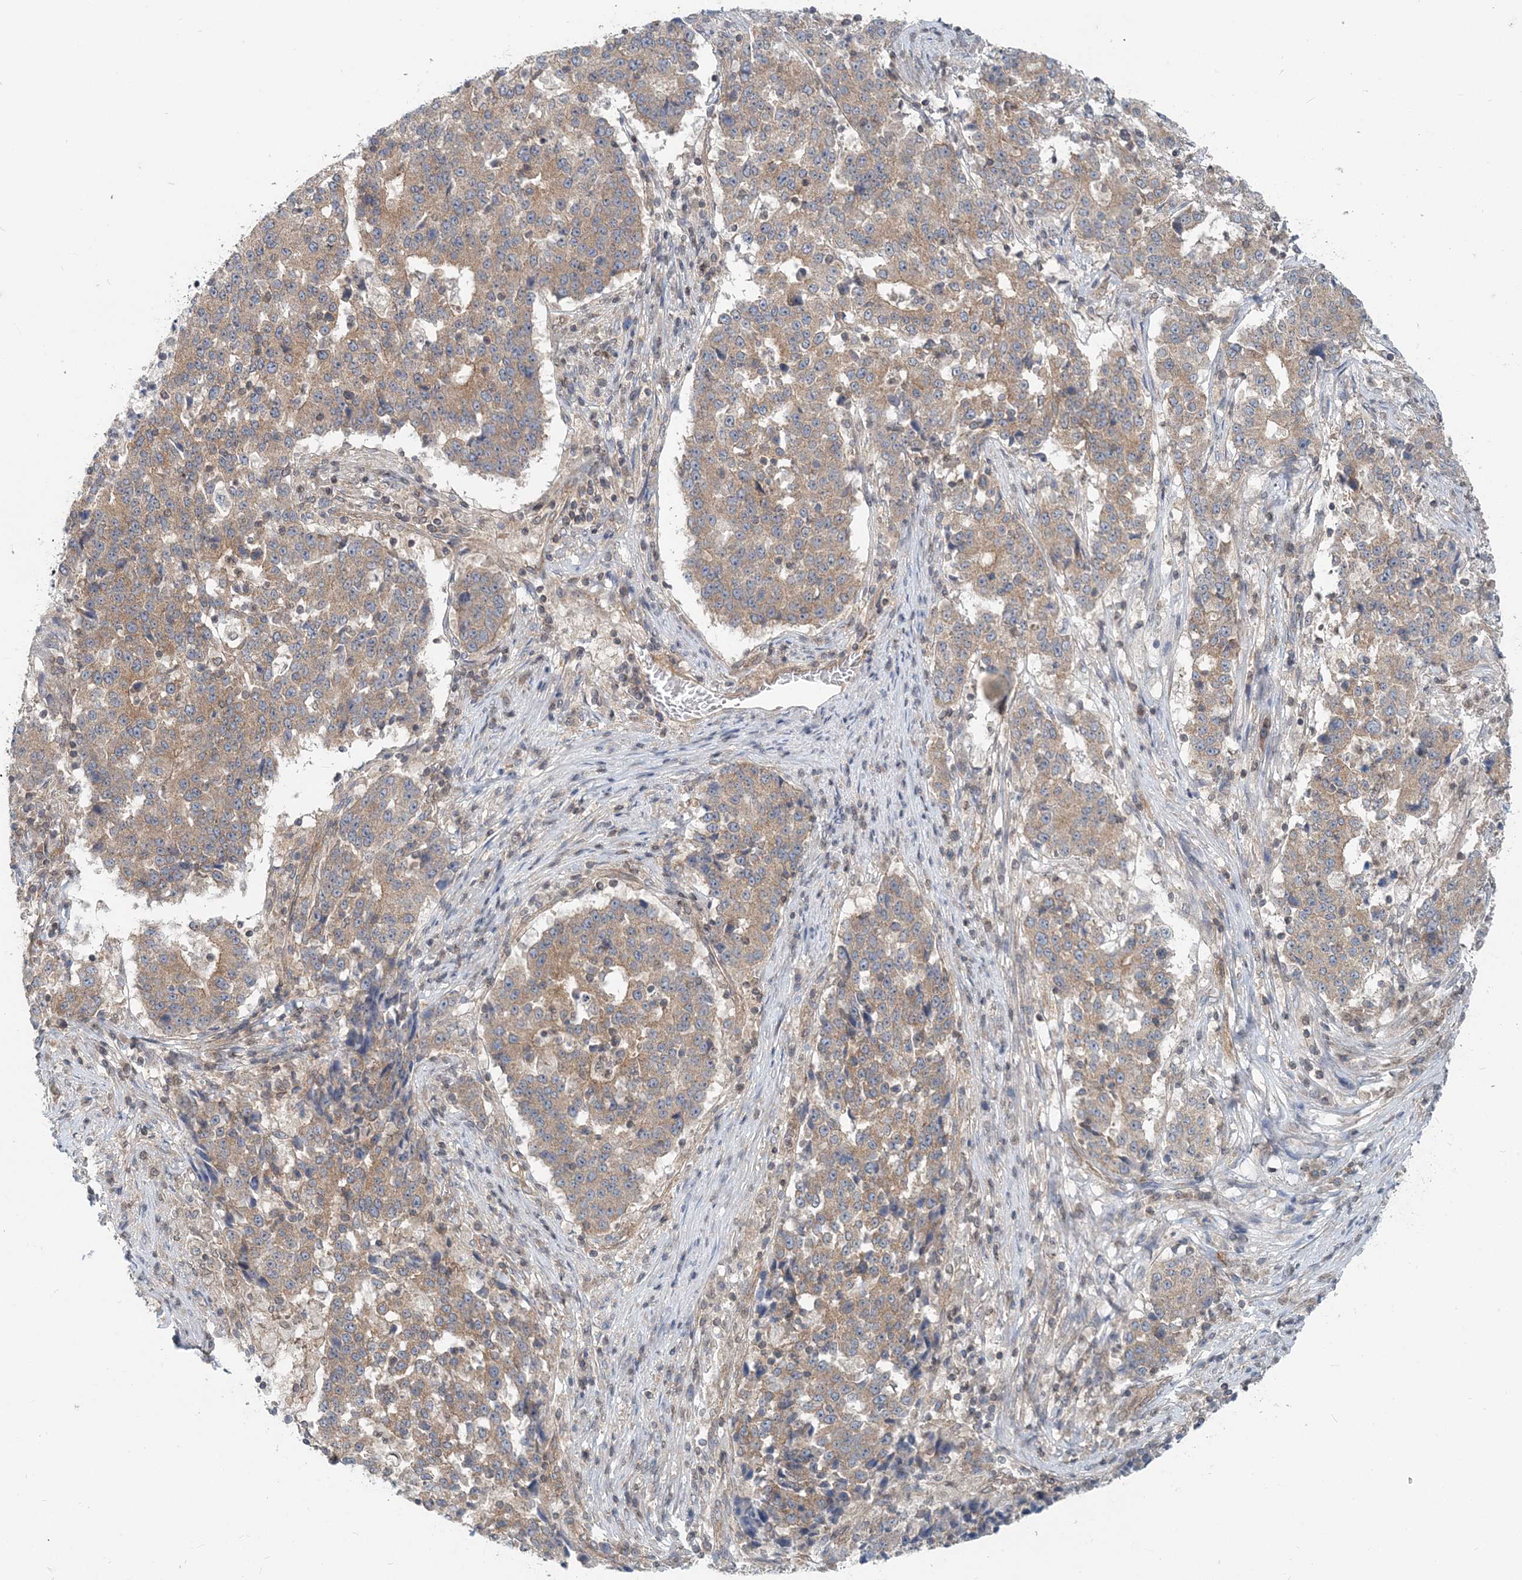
{"staining": {"intensity": "moderate", "quantity": ">75%", "location": "cytoplasmic/membranous"}, "tissue": "stomach cancer", "cell_type": "Tumor cells", "image_type": "cancer", "snomed": [{"axis": "morphology", "description": "Adenocarcinoma, NOS"}, {"axis": "topography", "description": "Stomach"}], "caption": "Human stomach cancer stained with a protein marker shows moderate staining in tumor cells.", "gene": "MOB4", "patient": {"sex": "male", "age": 59}}